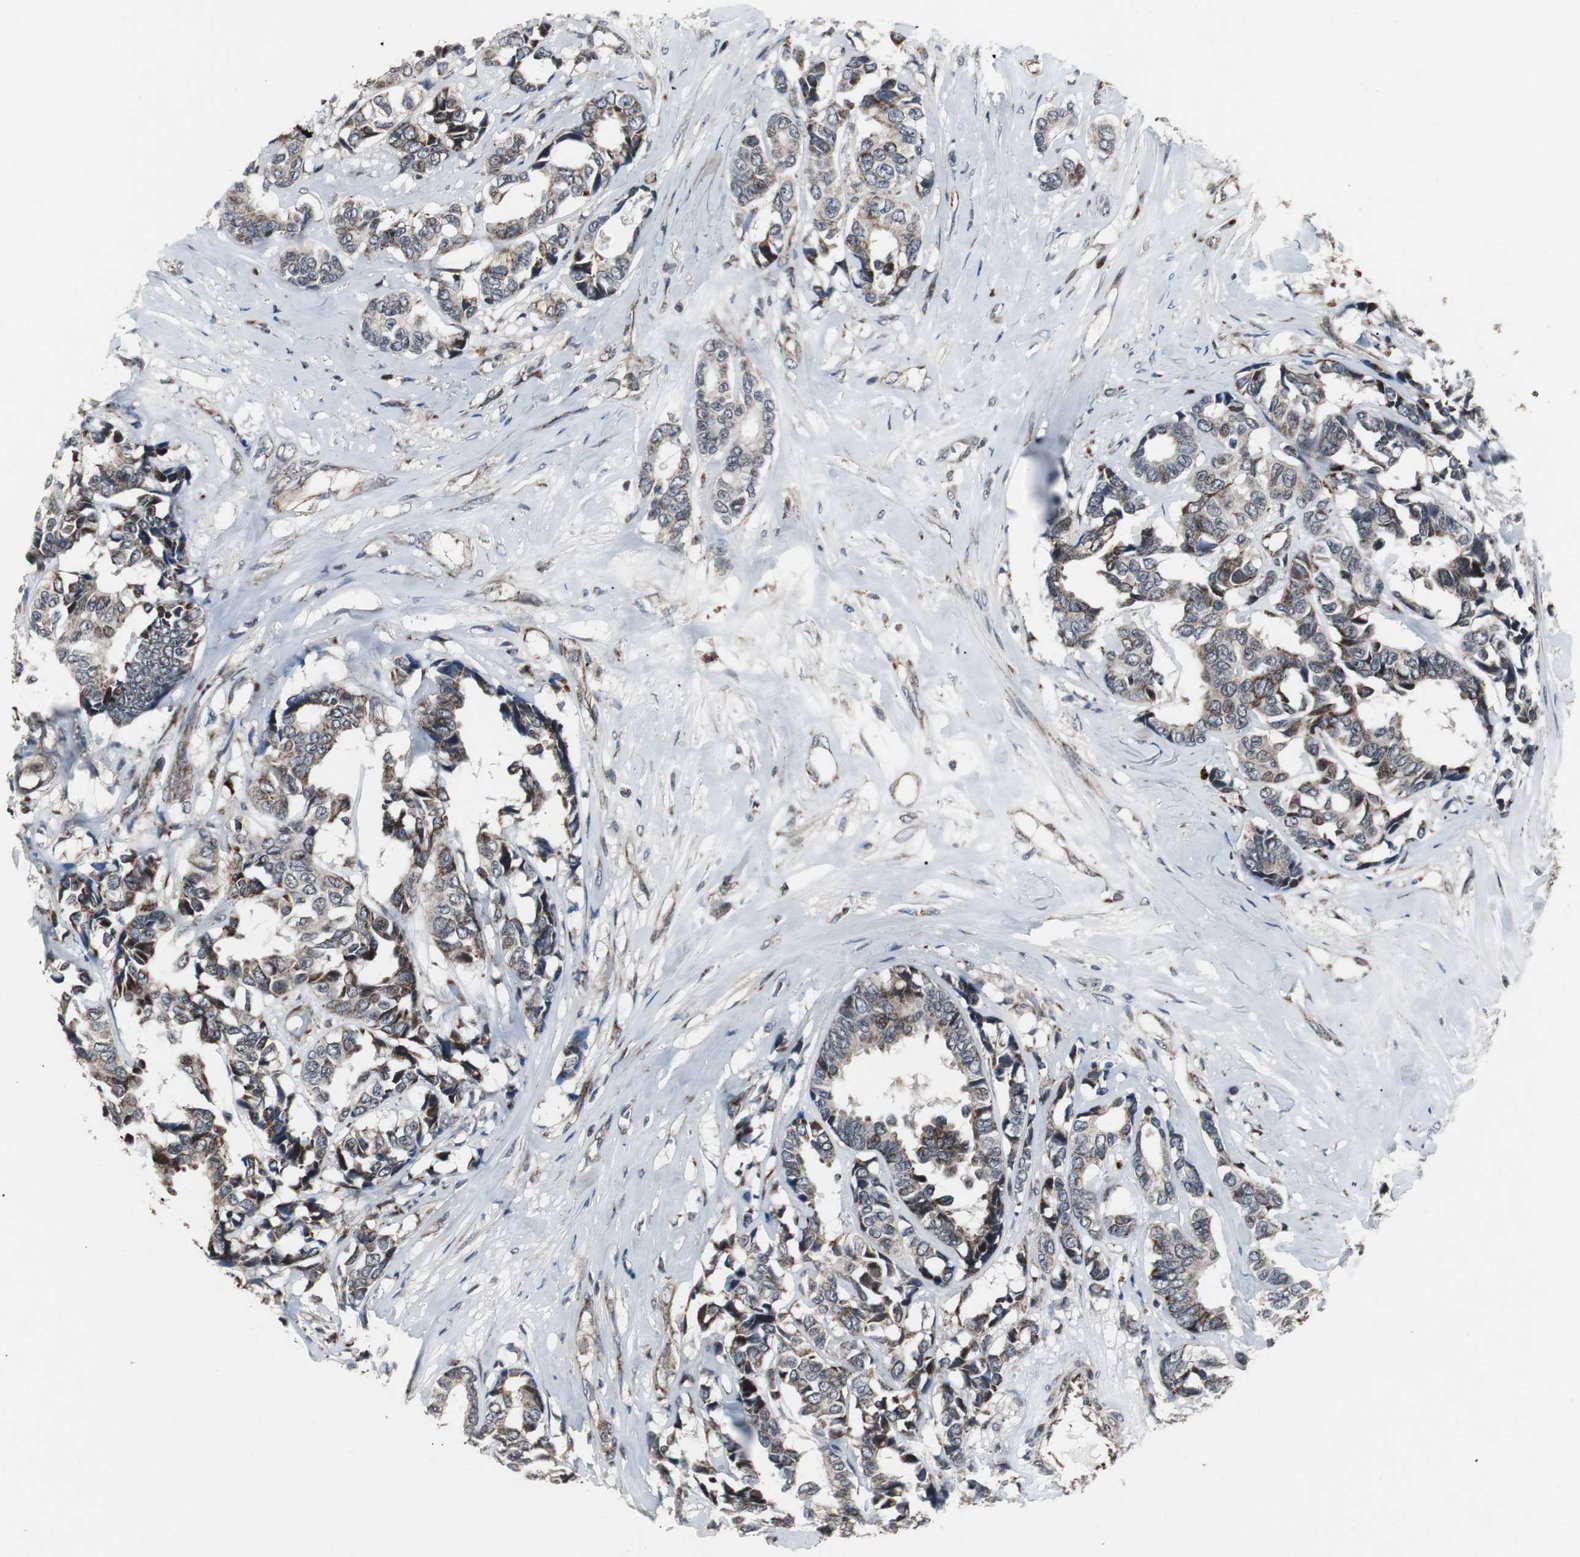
{"staining": {"intensity": "strong", "quantity": "25%-75%", "location": "cytoplasmic/membranous"}, "tissue": "breast cancer", "cell_type": "Tumor cells", "image_type": "cancer", "snomed": [{"axis": "morphology", "description": "Duct carcinoma"}, {"axis": "topography", "description": "Breast"}], "caption": "High-power microscopy captured an immunohistochemistry histopathology image of breast infiltrating ductal carcinoma, revealing strong cytoplasmic/membranous staining in about 25%-75% of tumor cells.", "gene": "MRPL40", "patient": {"sex": "female", "age": 54}}